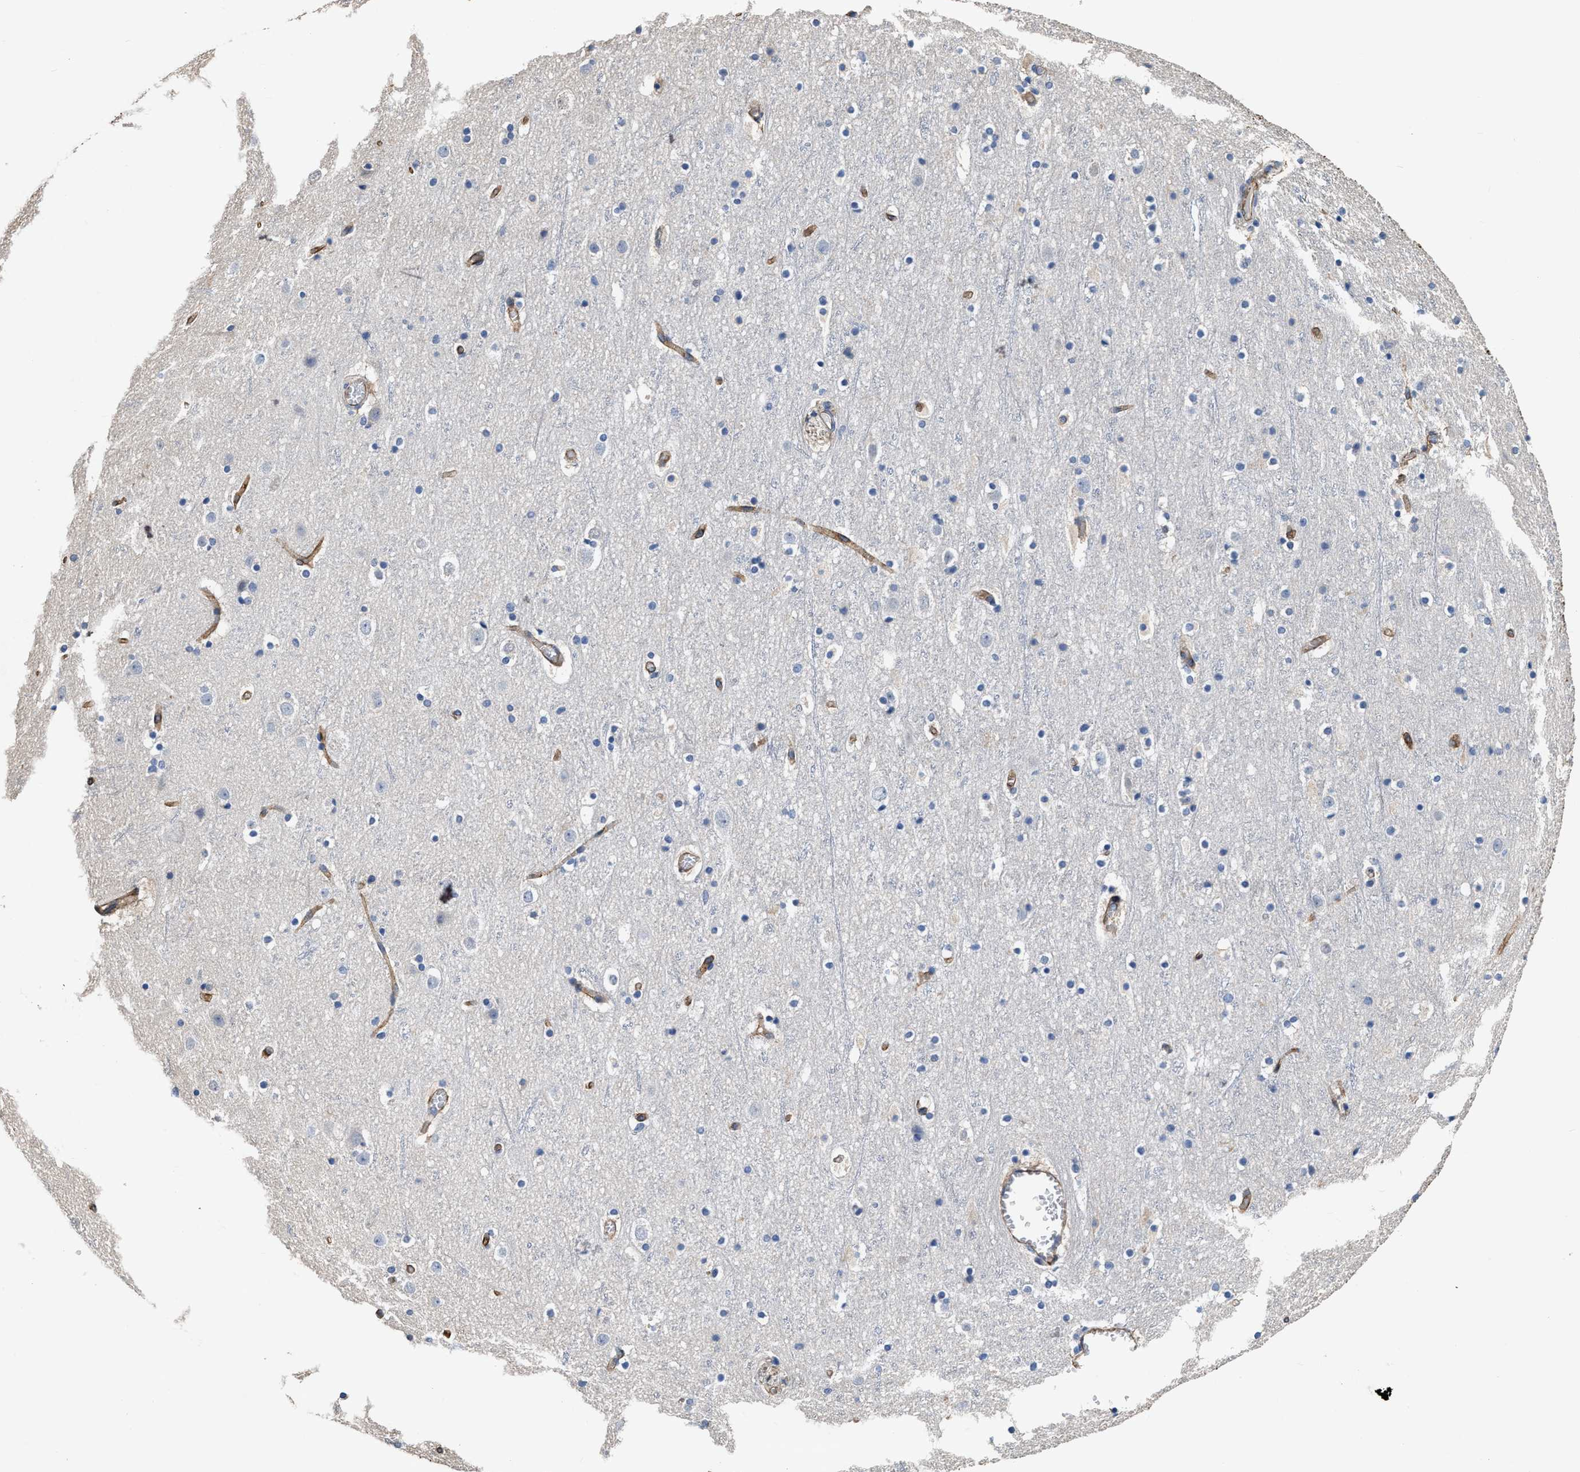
{"staining": {"intensity": "moderate", "quantity": "25%-75%", "location": "cytoplasmic/membranous"}, "tissue": "cerebral cortex", "cell_type": "Endothelial cells", "image_type": "normal", "snomed": [{"axis": "morphology", "description": "Normal tissue, NOS"}, {"axis": "topography", "description": "Cerebral cortex"}], "caption": "An image of human cerebral cortex stained for a protein demonstrates moderate cytoplasmic/membranous brown staining in endothelial cells. The protein of interest is shown in brown color, while the nuclei are stained blue.", "gene": "C22orf42", "patient": {"sex": "male", "age": 45}}